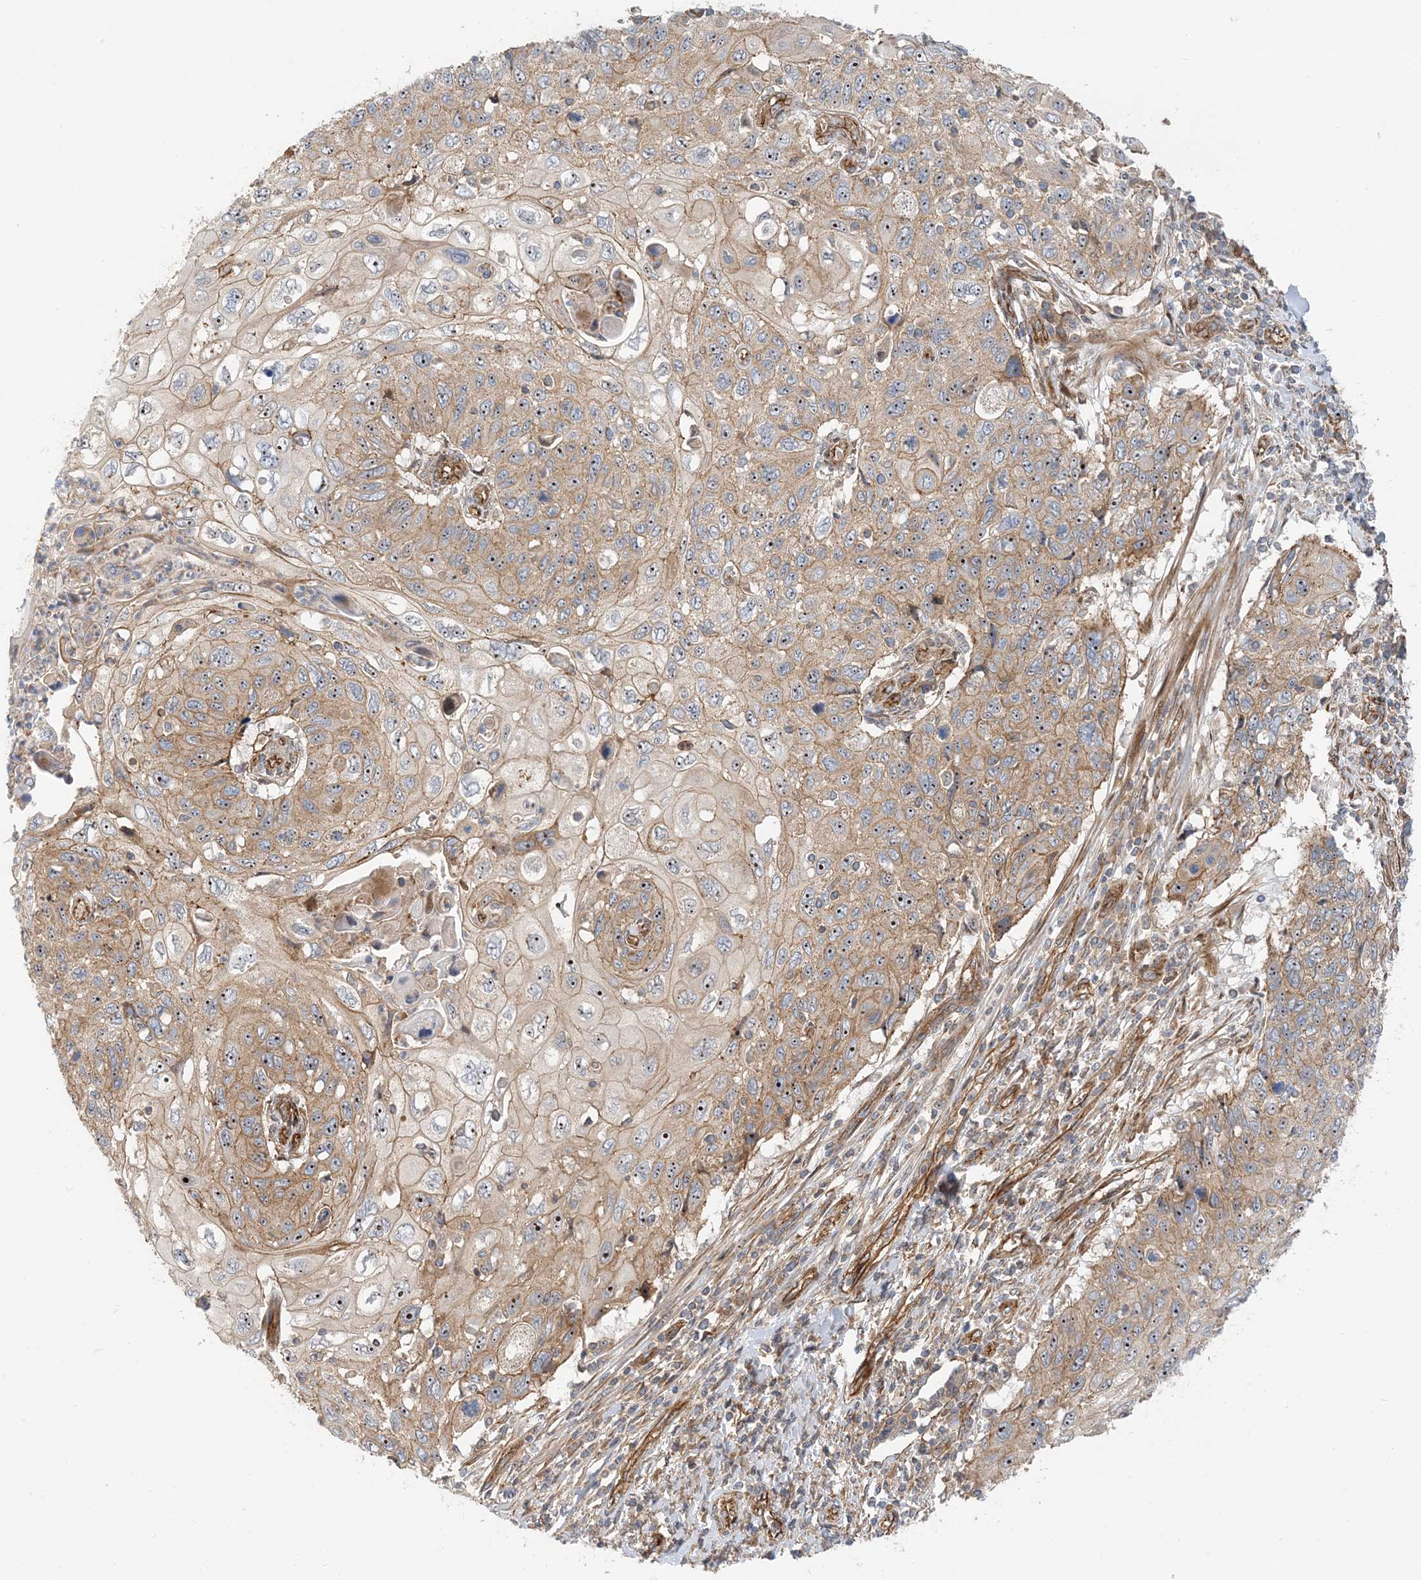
{"staining": {"intensity": "moderate", "quantity": "25%-75%", "location": "cytoplasmic/membranous,nuclear"}, "tissue": "cervical cancer", "cell_type": "Tumor cells", "image_type": "cancer", "snomed": [{"axis": "morphology", "description": "Squamous cell carcinoma, NOS"}, {"axis": "topography", "description": "Cervix"}], "caption": "The histopathology image reveals staining of cervical cancer, revealing moderate cytoplasmic/membranous and nuclear protein staining (brown color) within tumor cells. The protein is stained brown, and the nuclei are stained in blue (DAB IHC with brightfield microscopy, high magnification).", "gene": "MYL5", "patient": {"sex": "female", "age": 70}}